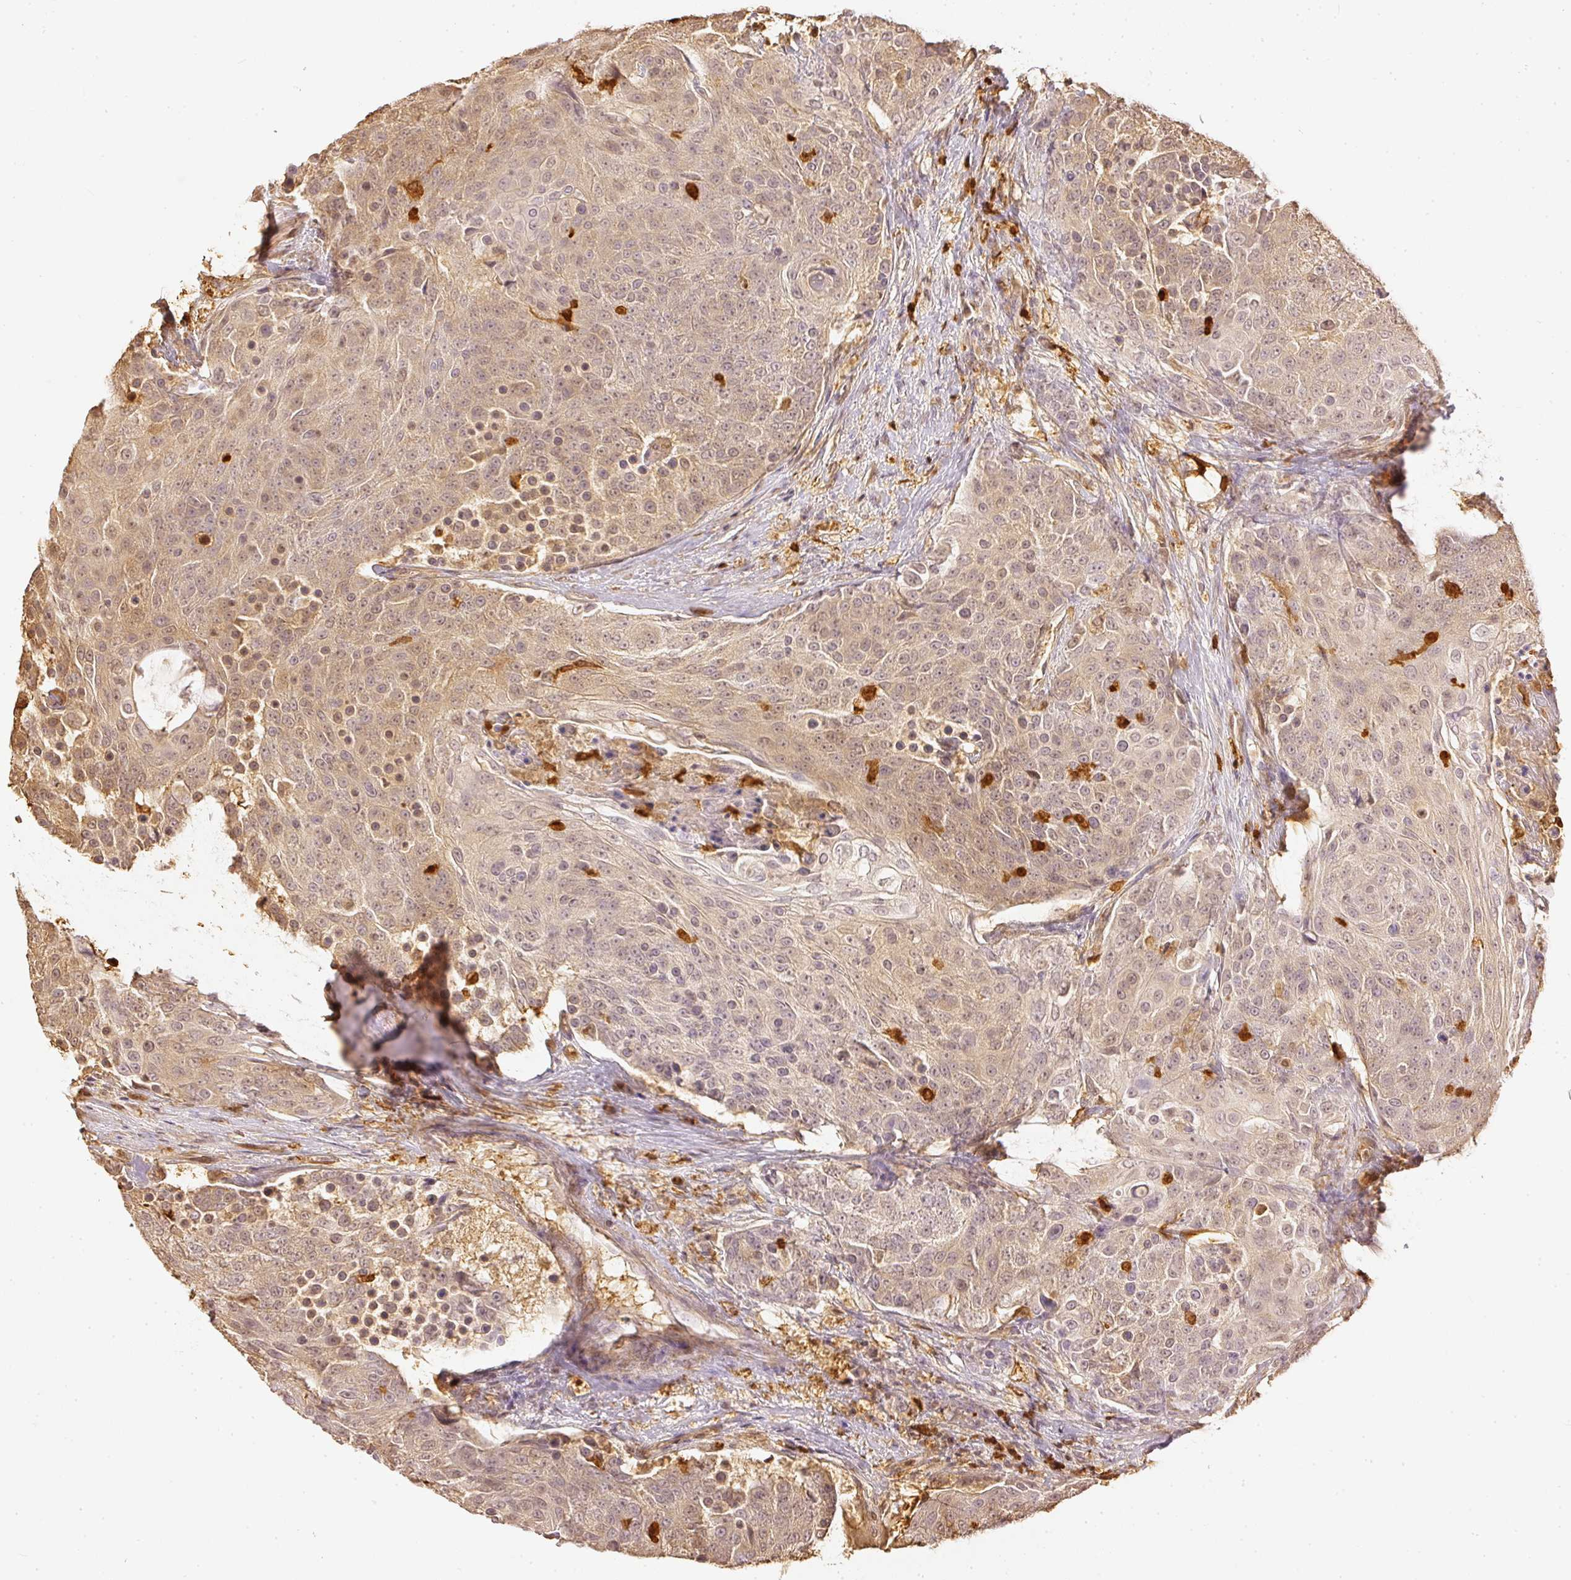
{"staining": {"intensity": "weak", "quantity": ">75%", "location": "cytoplasmic/membranous"}, "tissue": "urothelial cancer", "cell_type": "Tumor cells", "image_type": "cancer", "snomed": [{"axis": "morphology", "description": "Urothelial carcinoma, High grade"}, {"axis": "topography", "description": "Urinary bladder"}], "caption": "An IHC photomicrograph of neoplastic tissue is shown. Protein staining in brown shows weak cytoplasmic/membranous positivity in high-grade urothelial carcinoma within tumor cells.", "gene": "PFN1", "patient": {"sex": "female", "age": 63}}